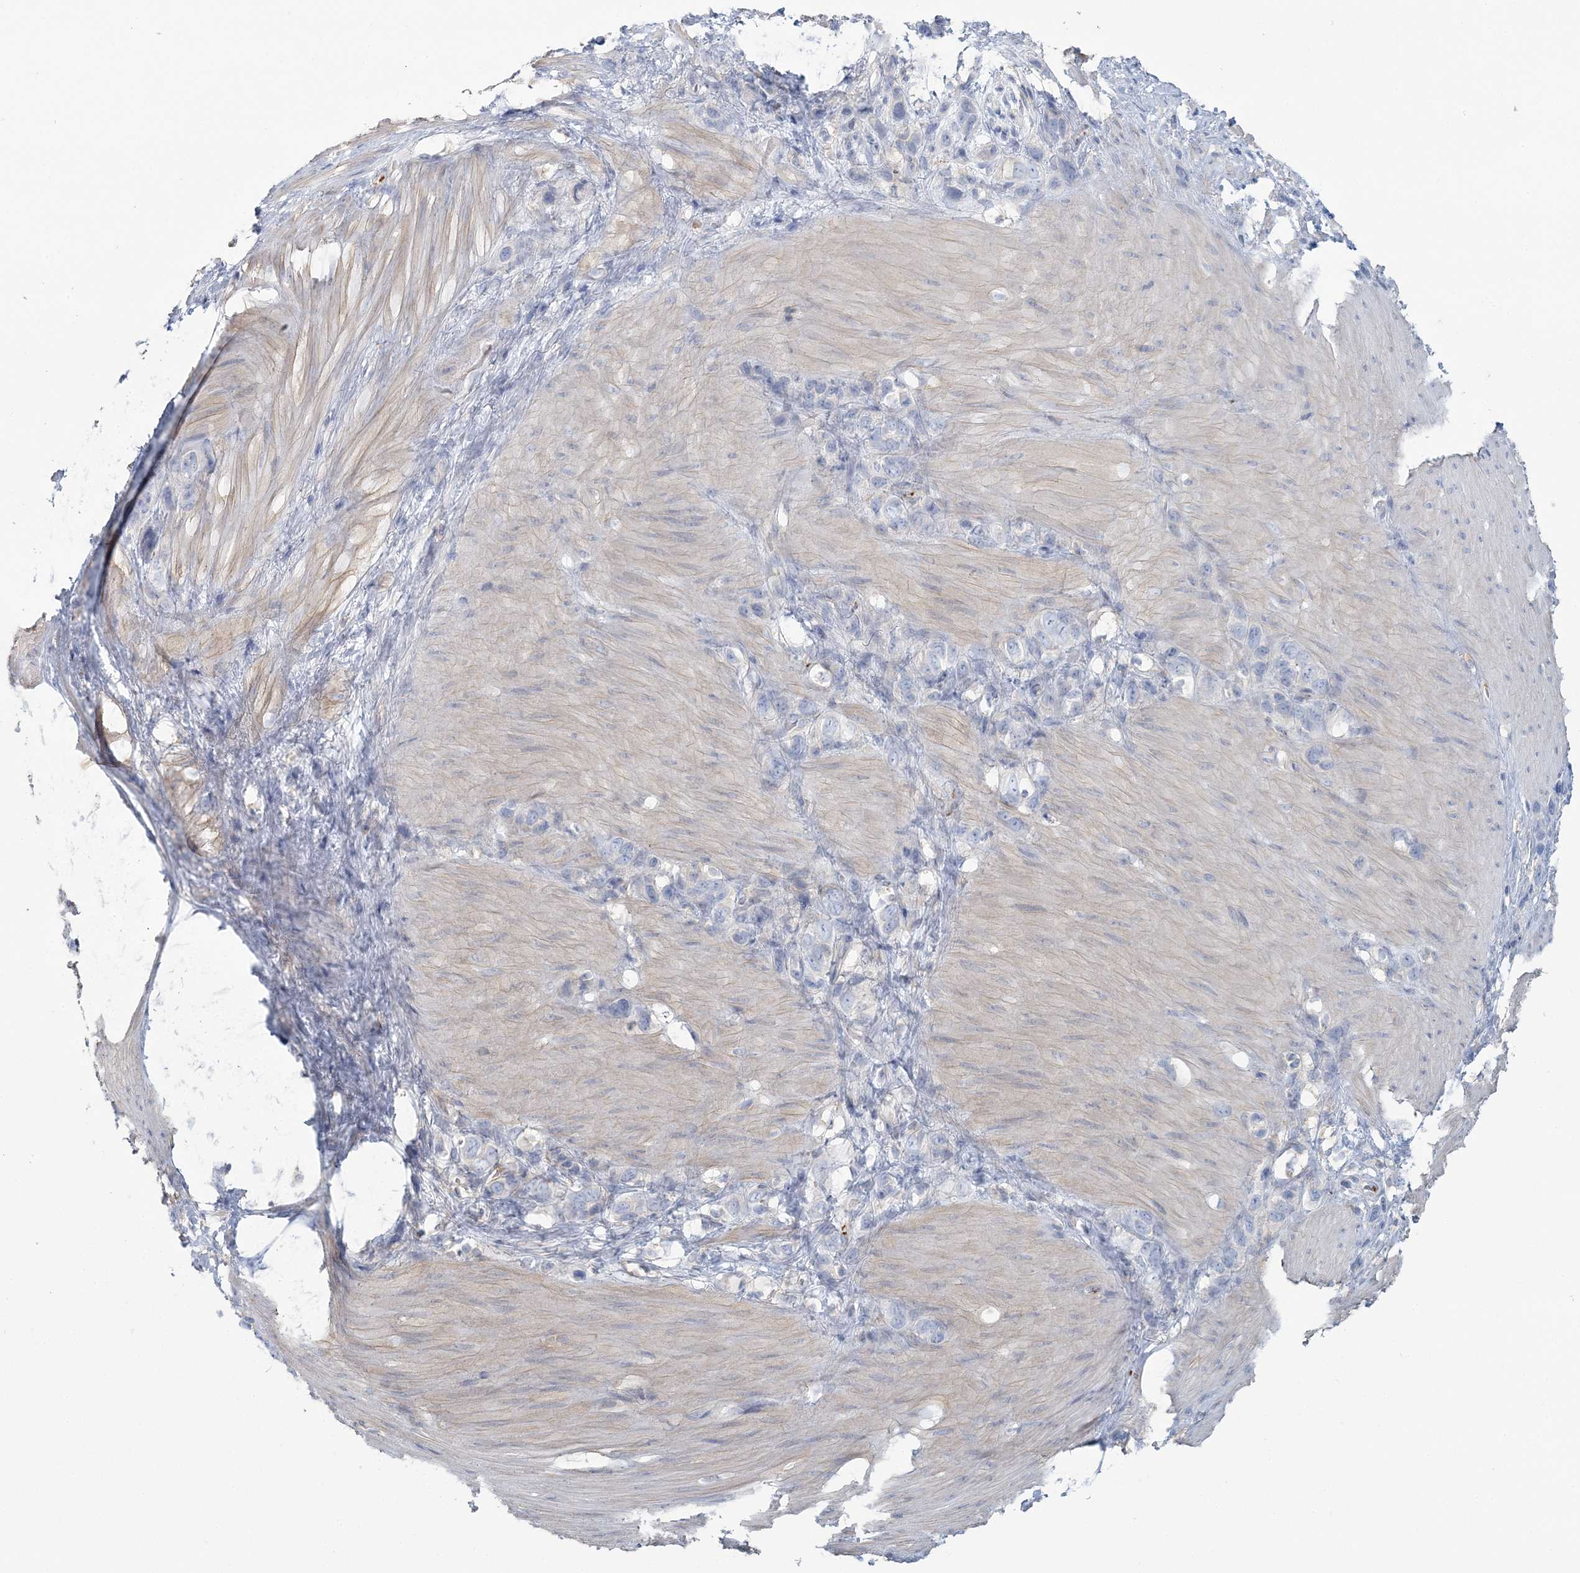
{"staining": {"intensity": "negative", "quantity": "none", "location": "none"}, "tissue": "stomach cancer", "cell_type": "Tumor cells", "image_type": "cancer", "snomed": [{"axis": "morphology", "description": "Normal tissue, NOS"}, {"axis": "morphology", "description": "Adenocarcinoma, NOS"}, {"axis": "morphology", "description": "Adenocarcinoma, High grade"}, {"axis": "topography", "description": "Stomach, upper"}, {"axis": "topography", "description": "Stomach"}], "caption": "The immunohistochemistry histopathology image has no significant staining in tumor cells of stomach cancer tissue.", "gene": "CUEDC2", "patient": {"sex": "female", "age": 65}}